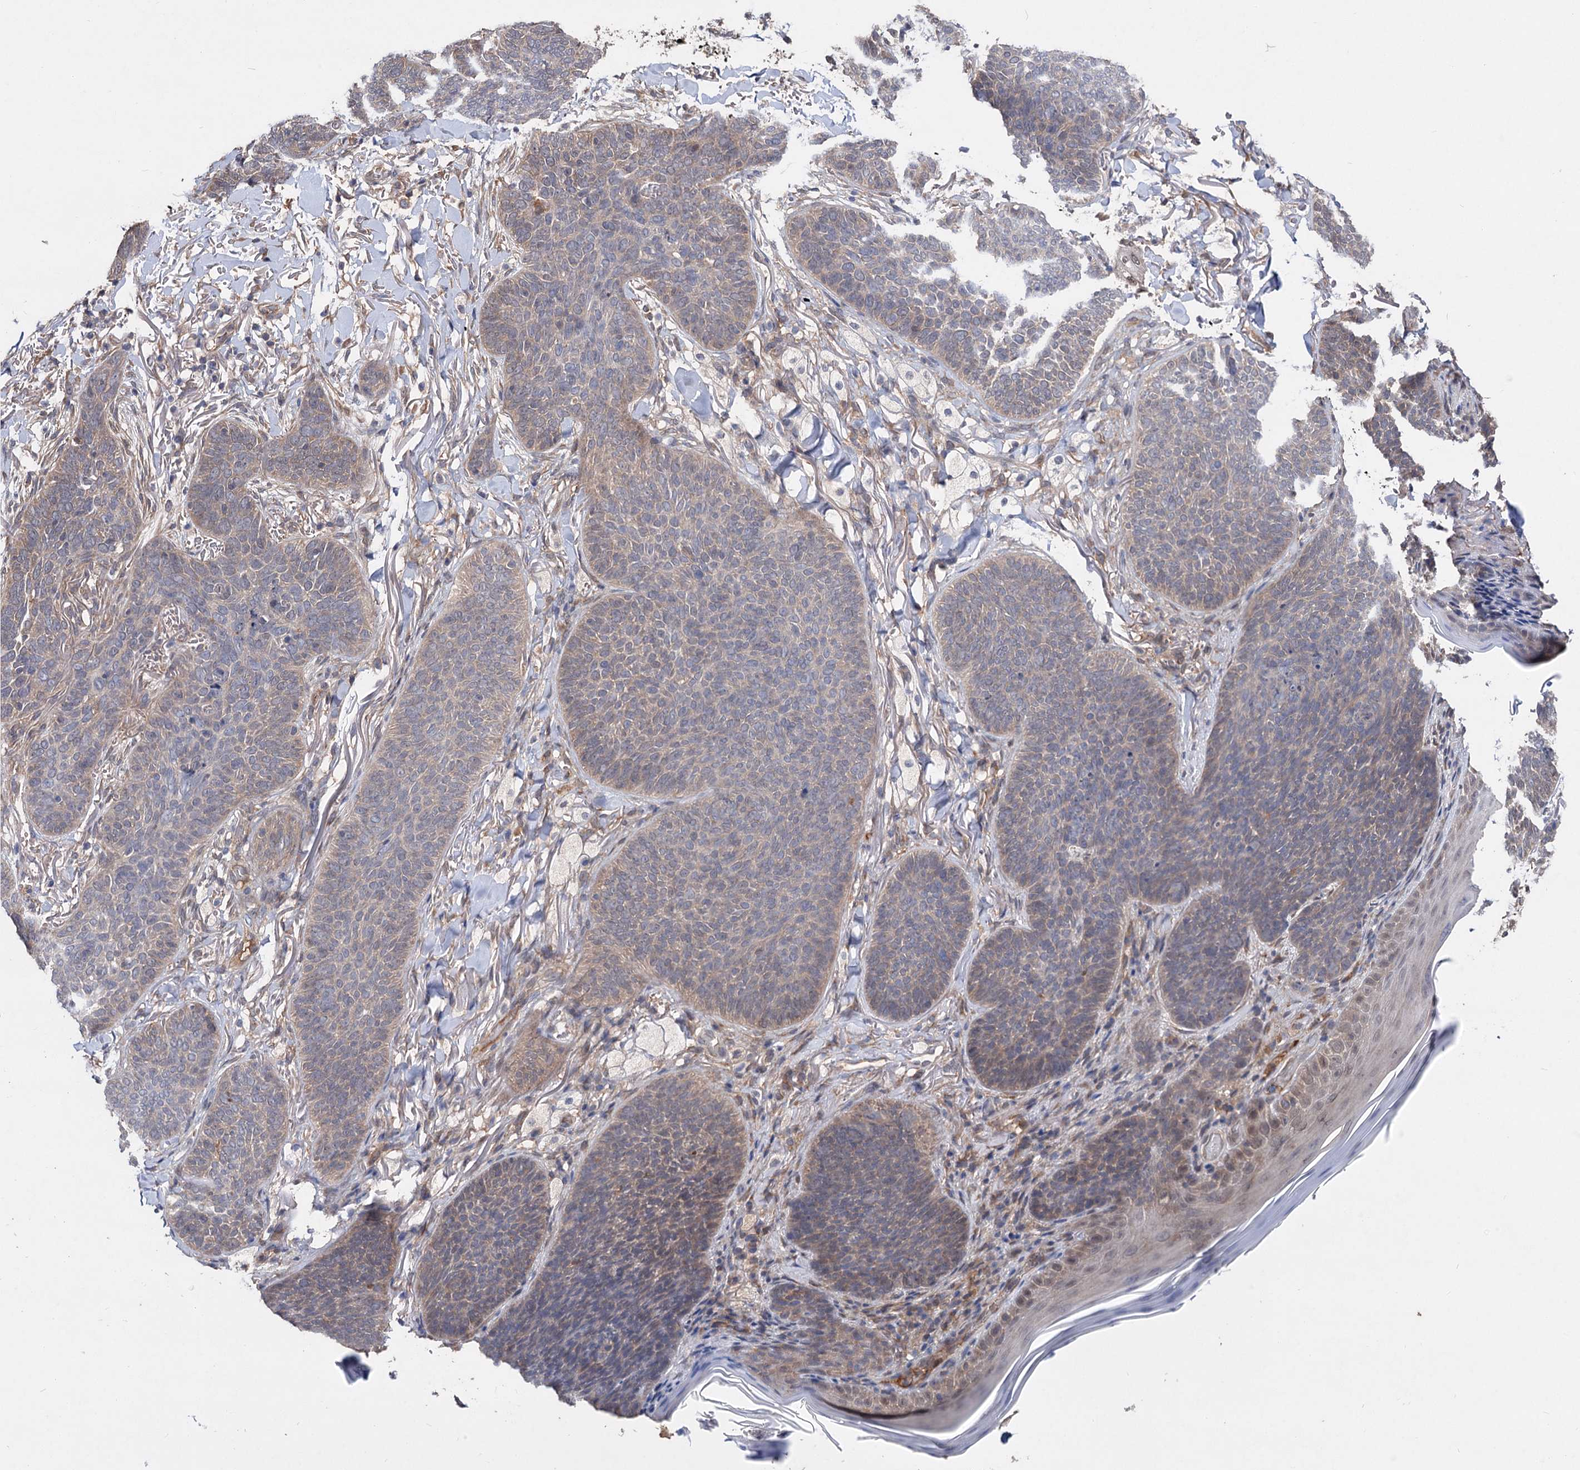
{"staining": {"intensity": "weak", "quantity": "25%-75%", "location": "cytoplasmic/membranous"}, "tissue": "skin cancer", "cell_type": "Tumor cells", "image_type": "cancer", "snomed": [{"axis": "morphology", "description": "Basal cell carcinoma"}, {"axis": "topography", "description": "Skin"}], "caption": "A brown stain shows weak cytoplasmic/membranous expression of a protein in skin basal cell carcinoma tumor cells.", "gene": "NUDCD2", "patient": {"sex": "male", "age": 85}}